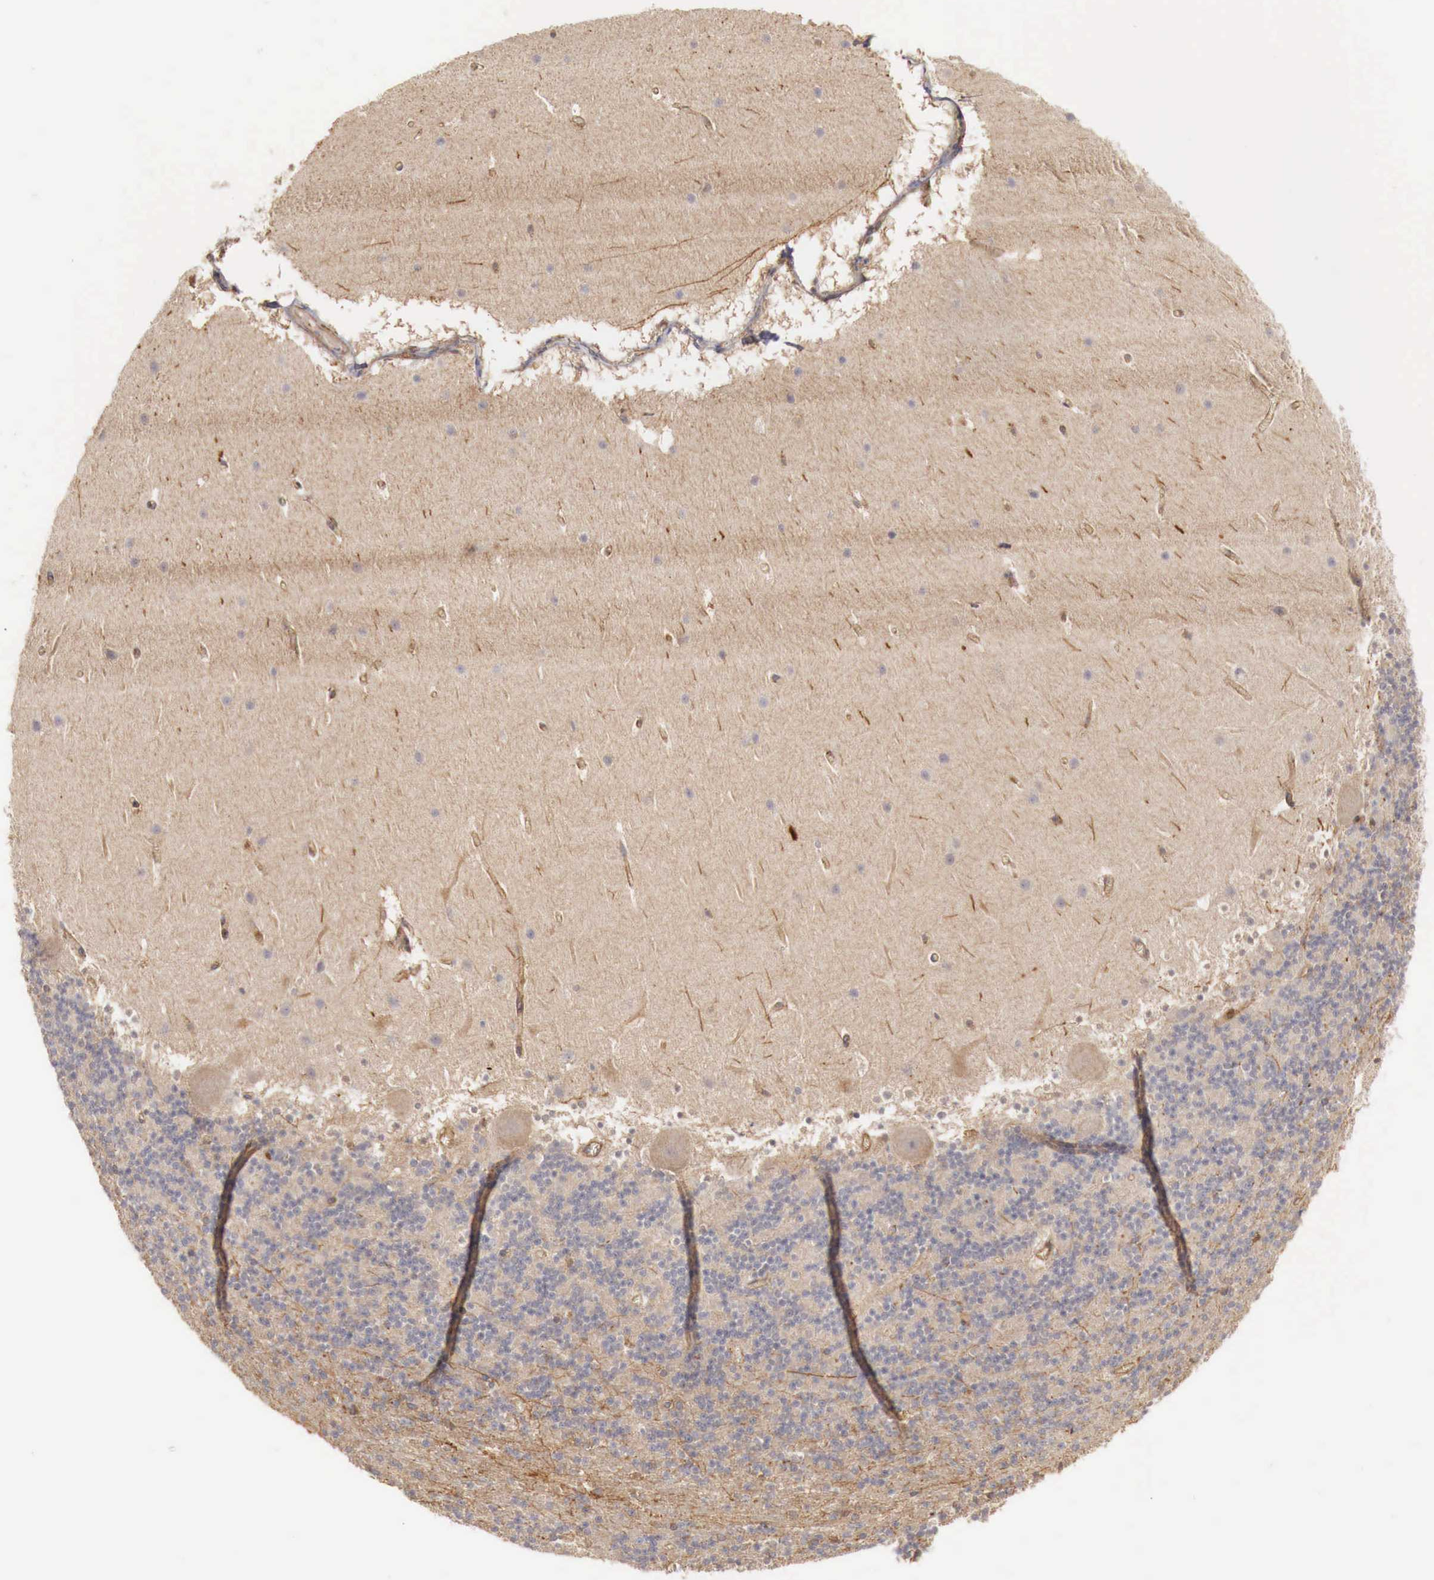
{"staining": {"intensity": "weak", "quantity": ">75%", "location": "cytoplasmic/membranous"}, "tissue": "cerebellum", "cell_type": "Cells in granular layer", "image_type": "normal", "snomed": [{"axis": "morphology", "description": "Normal tissue, NOS"}, {"axis": "topography", "description": "Cerebellum"}], "caption": "Immunohistochemical staining of normal cerebellum displays weak cytoplasmic/membranous protein staining in about >75% of cells in granular layer.", "gene": "ARMCX4", "patient": {"sex": "male", "age": 45}}